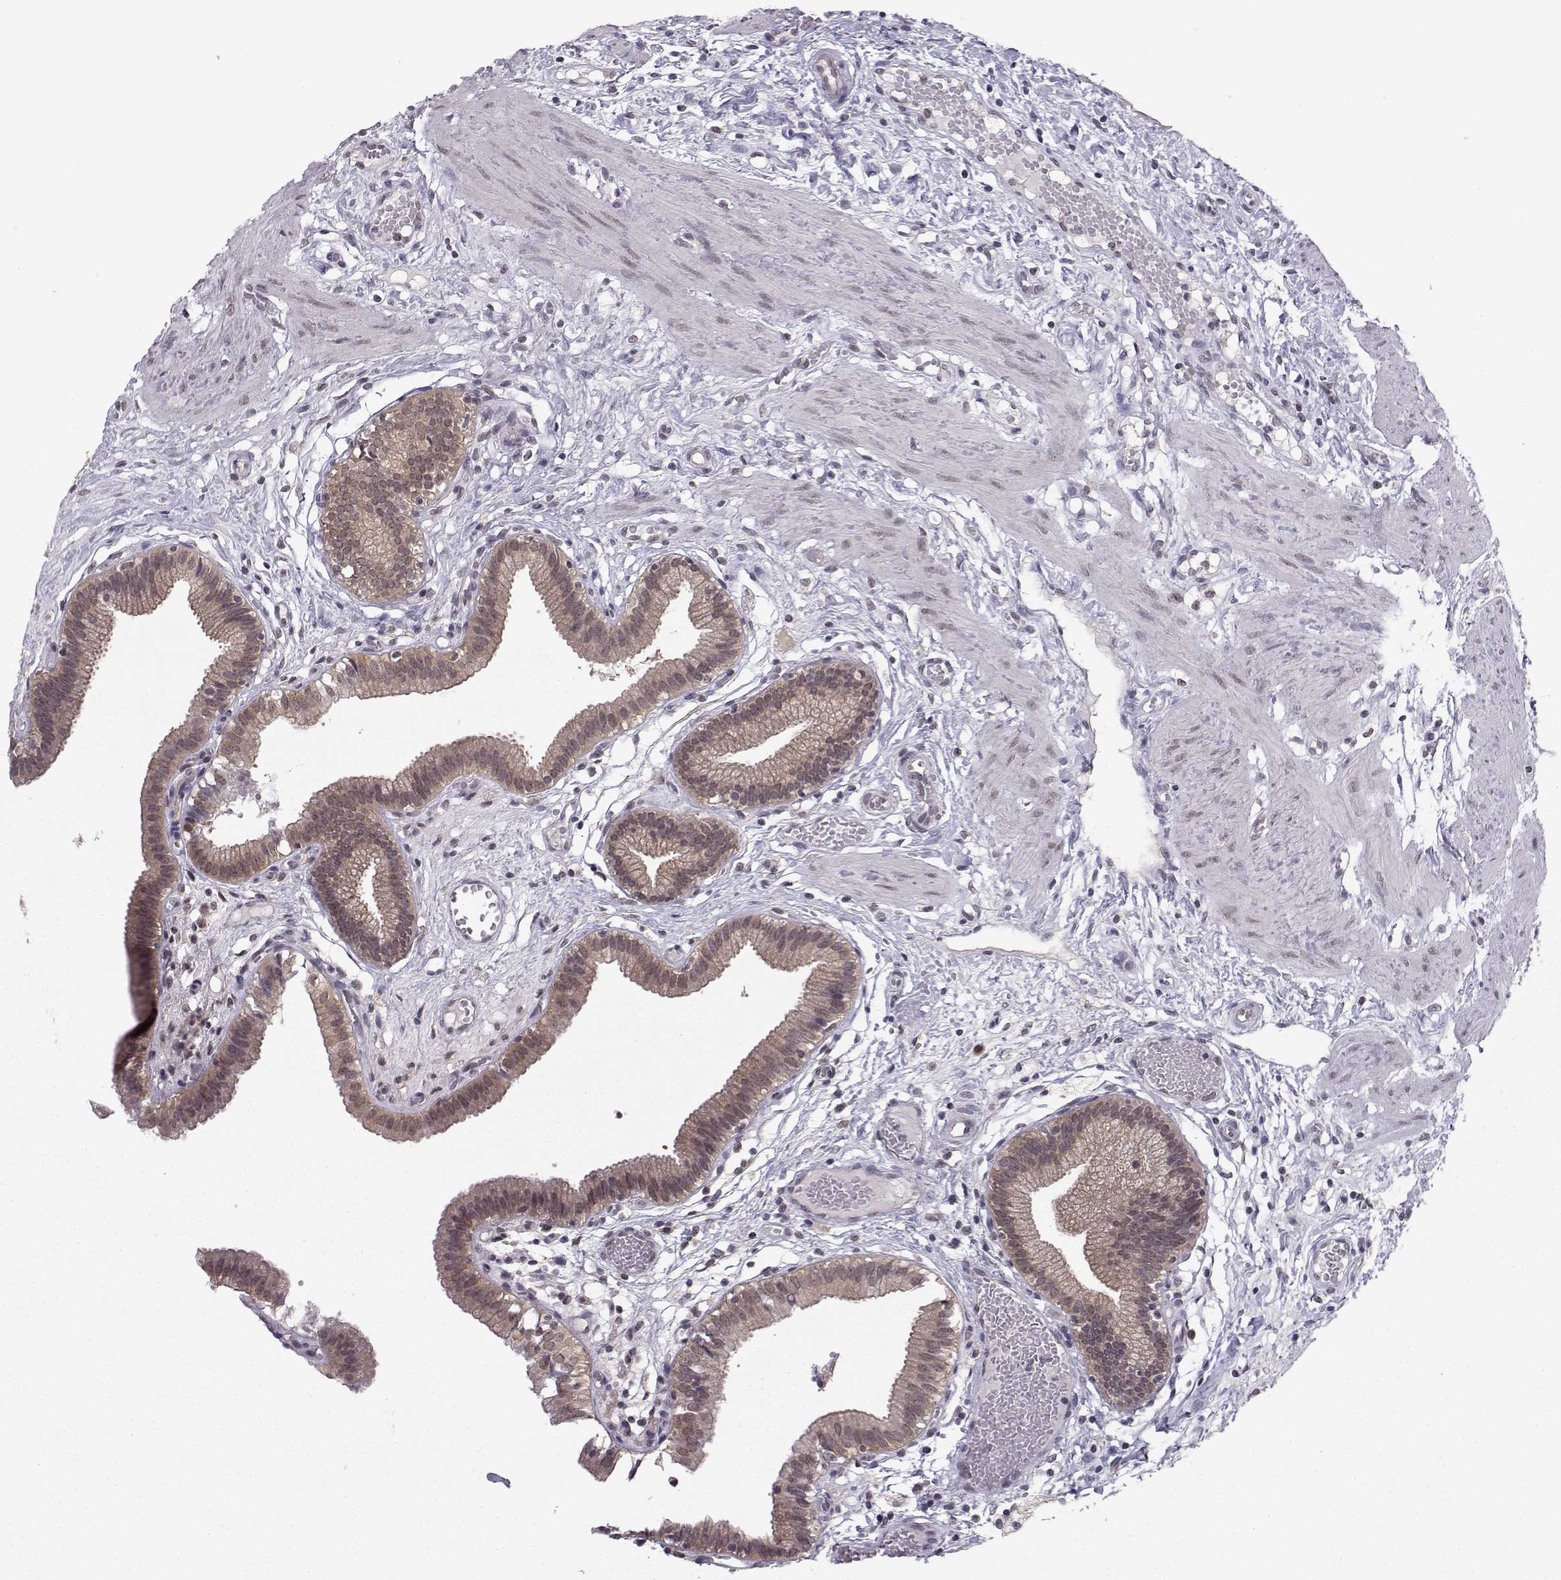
{"staining": {"intensity": "moderate", "quantity": "25%-75%", "location": "cytoplasmic/membranous"}, "tissue": "gallbladder", "cell_type": "Glandular cells", "image_type": "normal", "snomed": [{"axis": "morphology", "description": "Normal tissue, NOS"}, {"axis": "topography", "description": "Gallbladder"}], "caption": "Gallbladder stained with a brown dye reveals moderate cytoplasmic/membranous positive positivity in approximately 25%-75% of glandular cells.", "gene": "KIF13B", "patient": {"sex": "female", "age": 24}}